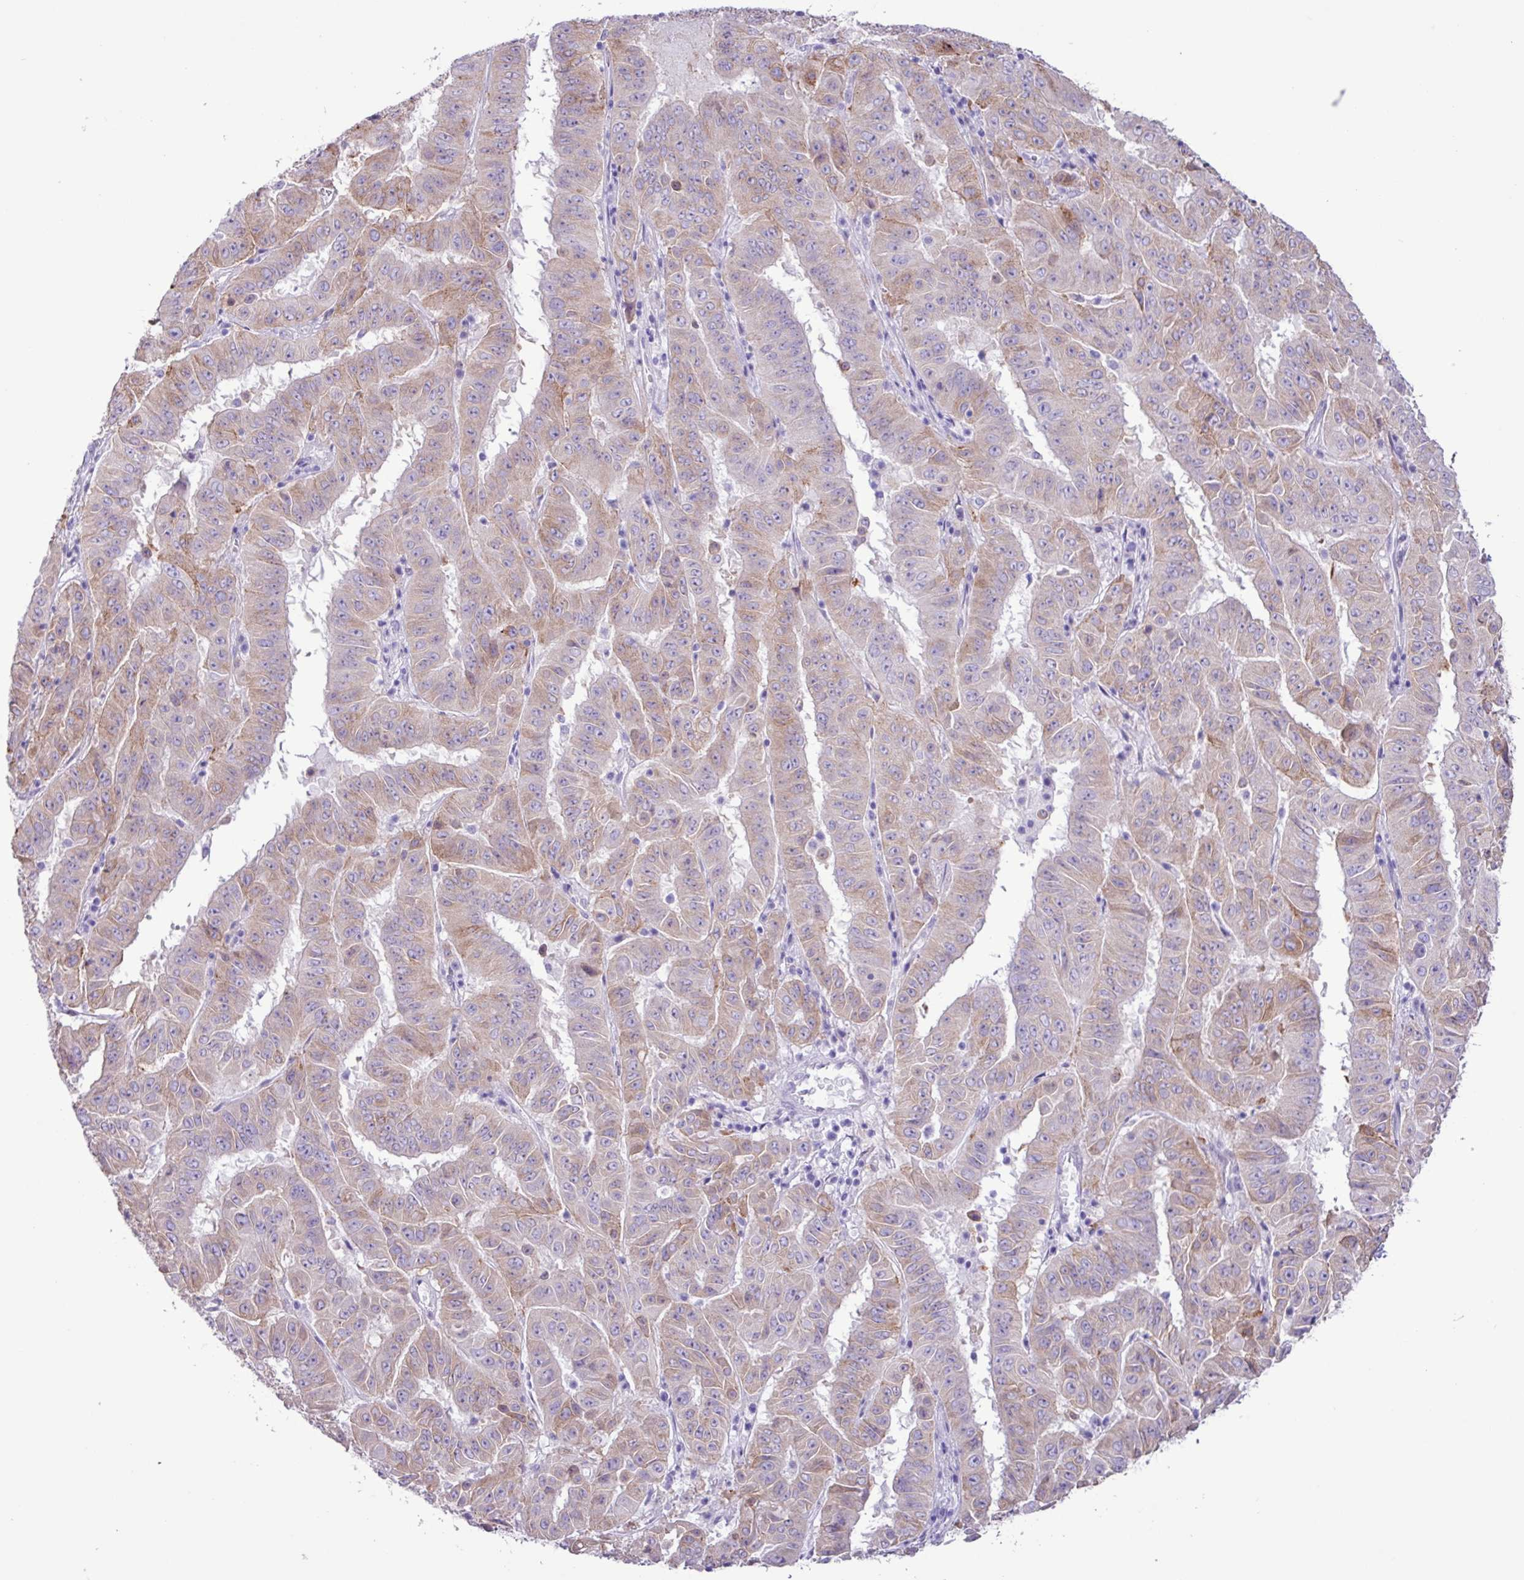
{"staining": {"intensity": "weak", "quantity": "25%-75%", "location": "cytoplasmic/membranous"}, "tissue": "pancreatic cancer", "cell_type": "Tumor cells", "image_type": "cancer", "snomed": [{"axis": "morphology", "description": "Adenocarcinoma, NOS"}, {"axis": "topography", "description": "Pancreas"}], "caption": "IHC photomicrograph of pancreatic adenocarcinoma stained for a protein (brown), which exhibits low levels of weak cytoplasmic/membranous staining in about 25%-75% of tumor cells.", "gene": "SLC38A1", "patient": {"sex": "male", "age": 63}}